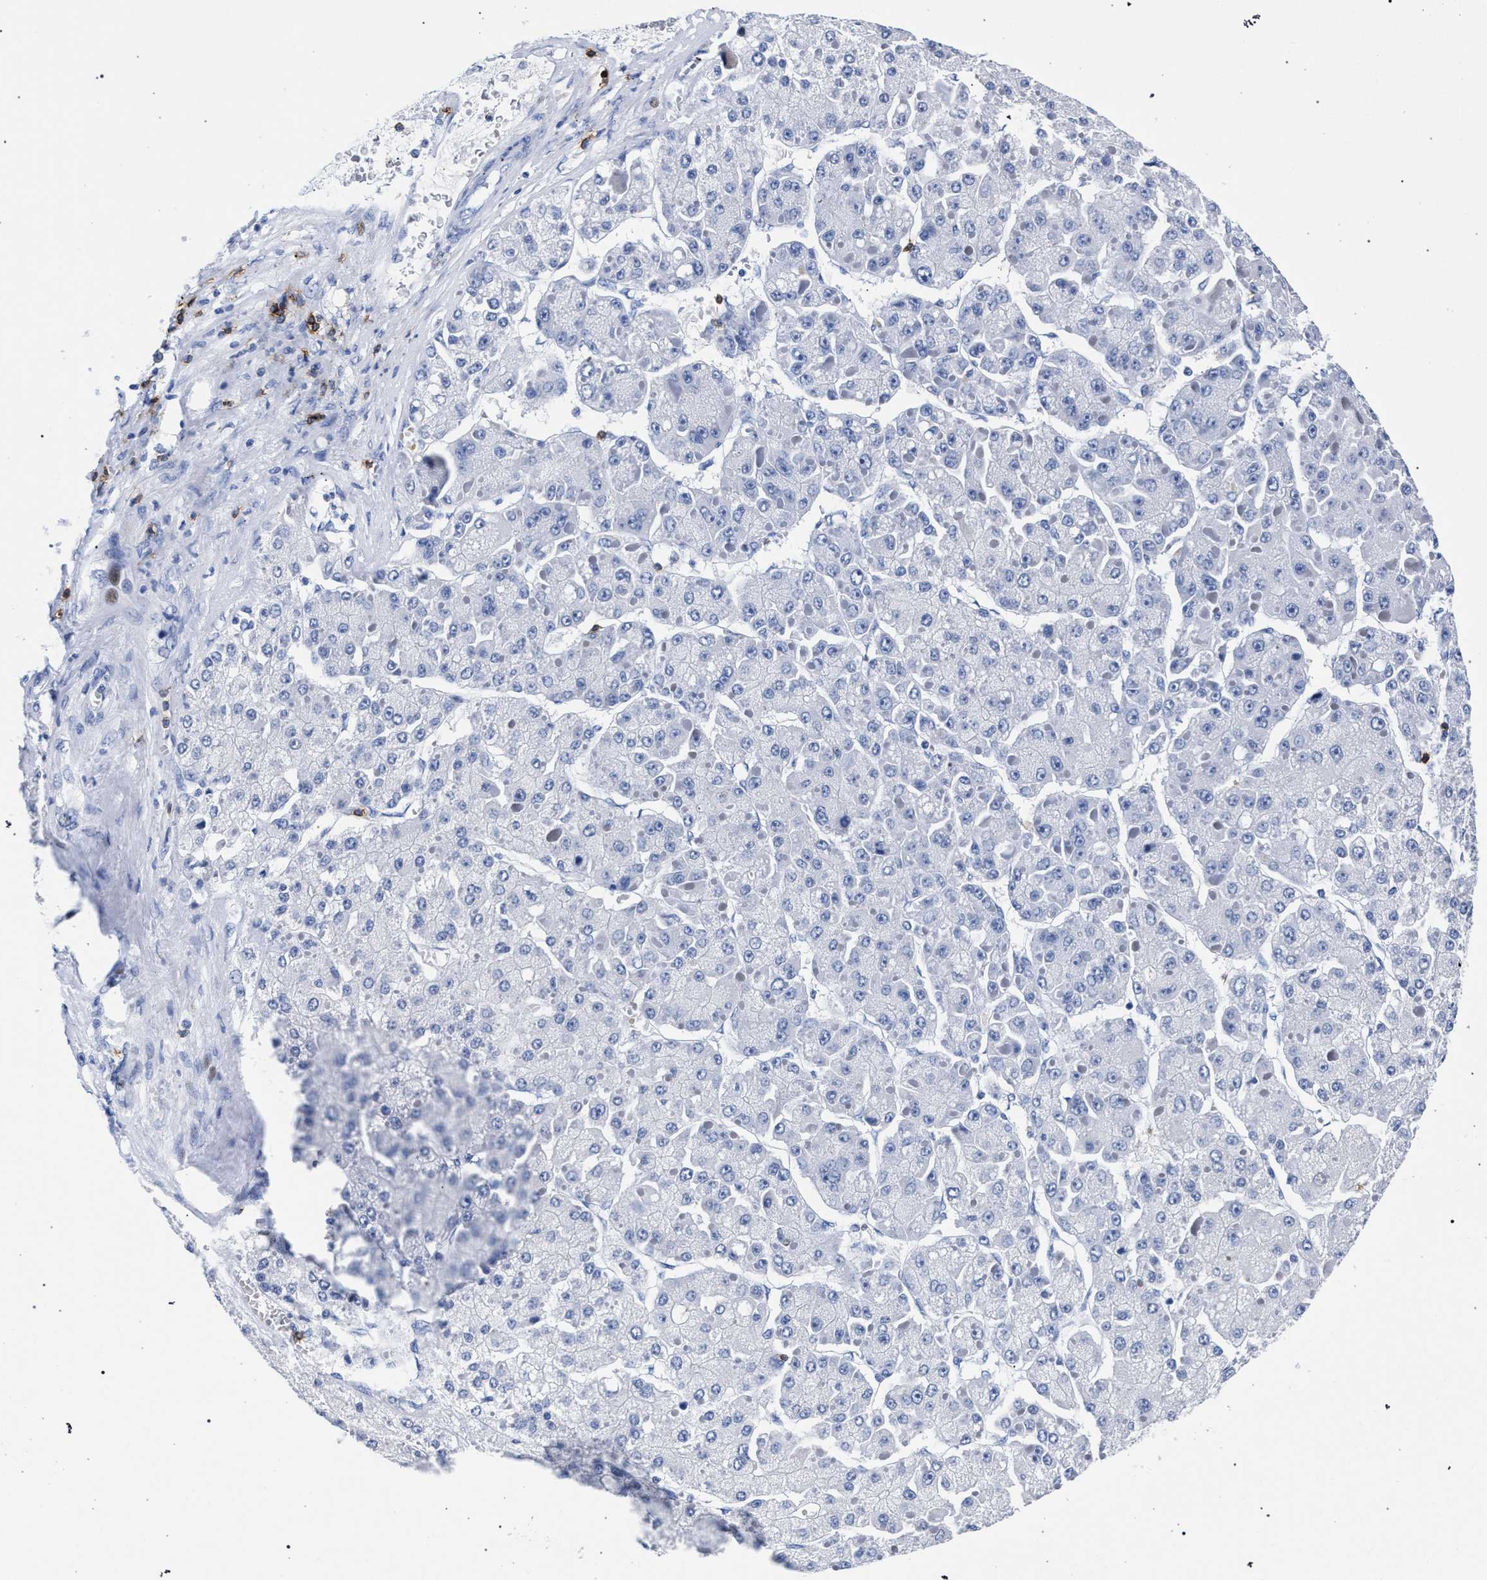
{"staining": {"intensity": "negative", "quantity": "none", "location": "none"}, "tissue": "liver cancer", "cell_type": "Tumor cells", "image_type": "cancer", "snomed": [{"axis": "morphology", "description": "Carcinoma, Hepatocellular, NOS"}, {"axis": "topography", "description": "Liver"}], "caption": "Immunohistochemical staining of human liver cancer shows no significant expression in tumor cells.", "gene": "KLRK1", "patient": {"sex": "female", "age": 73}}